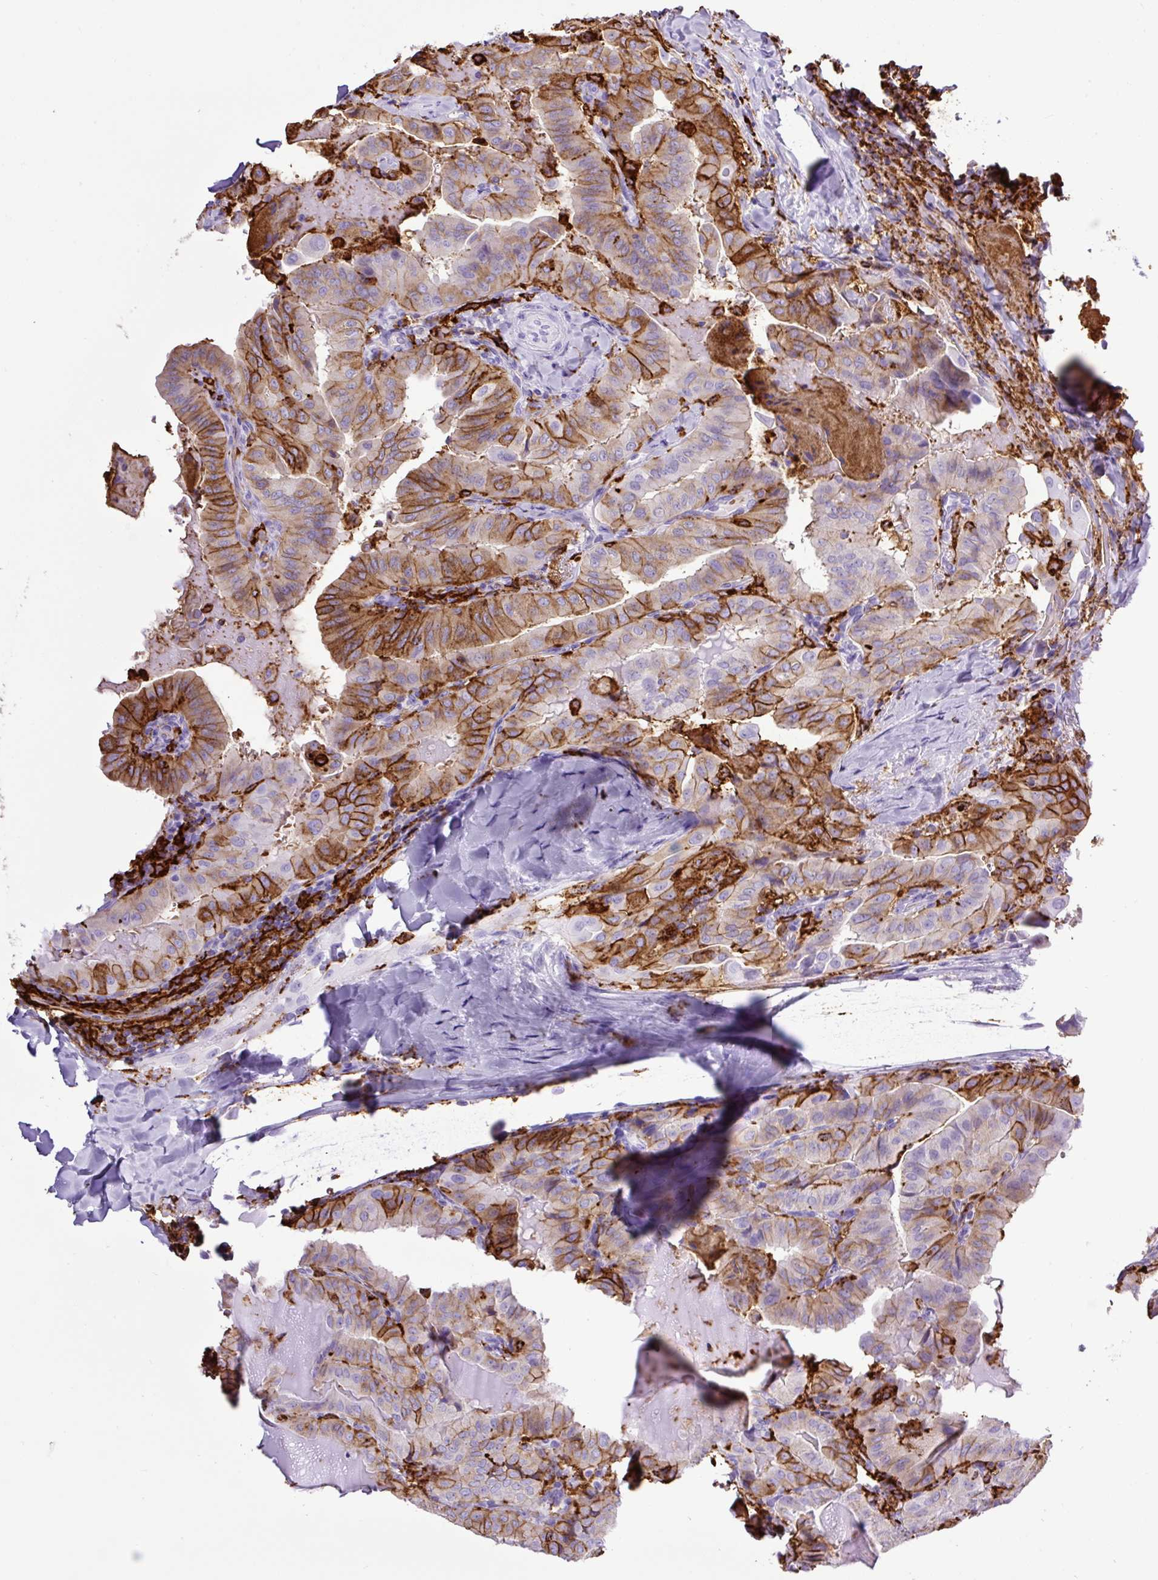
{"staining": {"intensity": "moderate", "quantity": "25%-75%", "location": "cytoplasmic/membranous"}, "tissue": "thyroid cancer", "cell_type": "Tumor cells", "image_type": "cancer", "snomed": [{"axis": "morphology", "description": "Papillary adenocarcinoma, NOS"}, {"axis": "topography", "description": "Thyroid gland"}], "caption": "A micrograph of human thyroid papillary adenocarcinoma stained for a protein shows moderate cytoplasmic/membranous brown staining in tumor cells.", "gene": "HLA-DRA", "patient": {"sex": "female", "age": 68}}